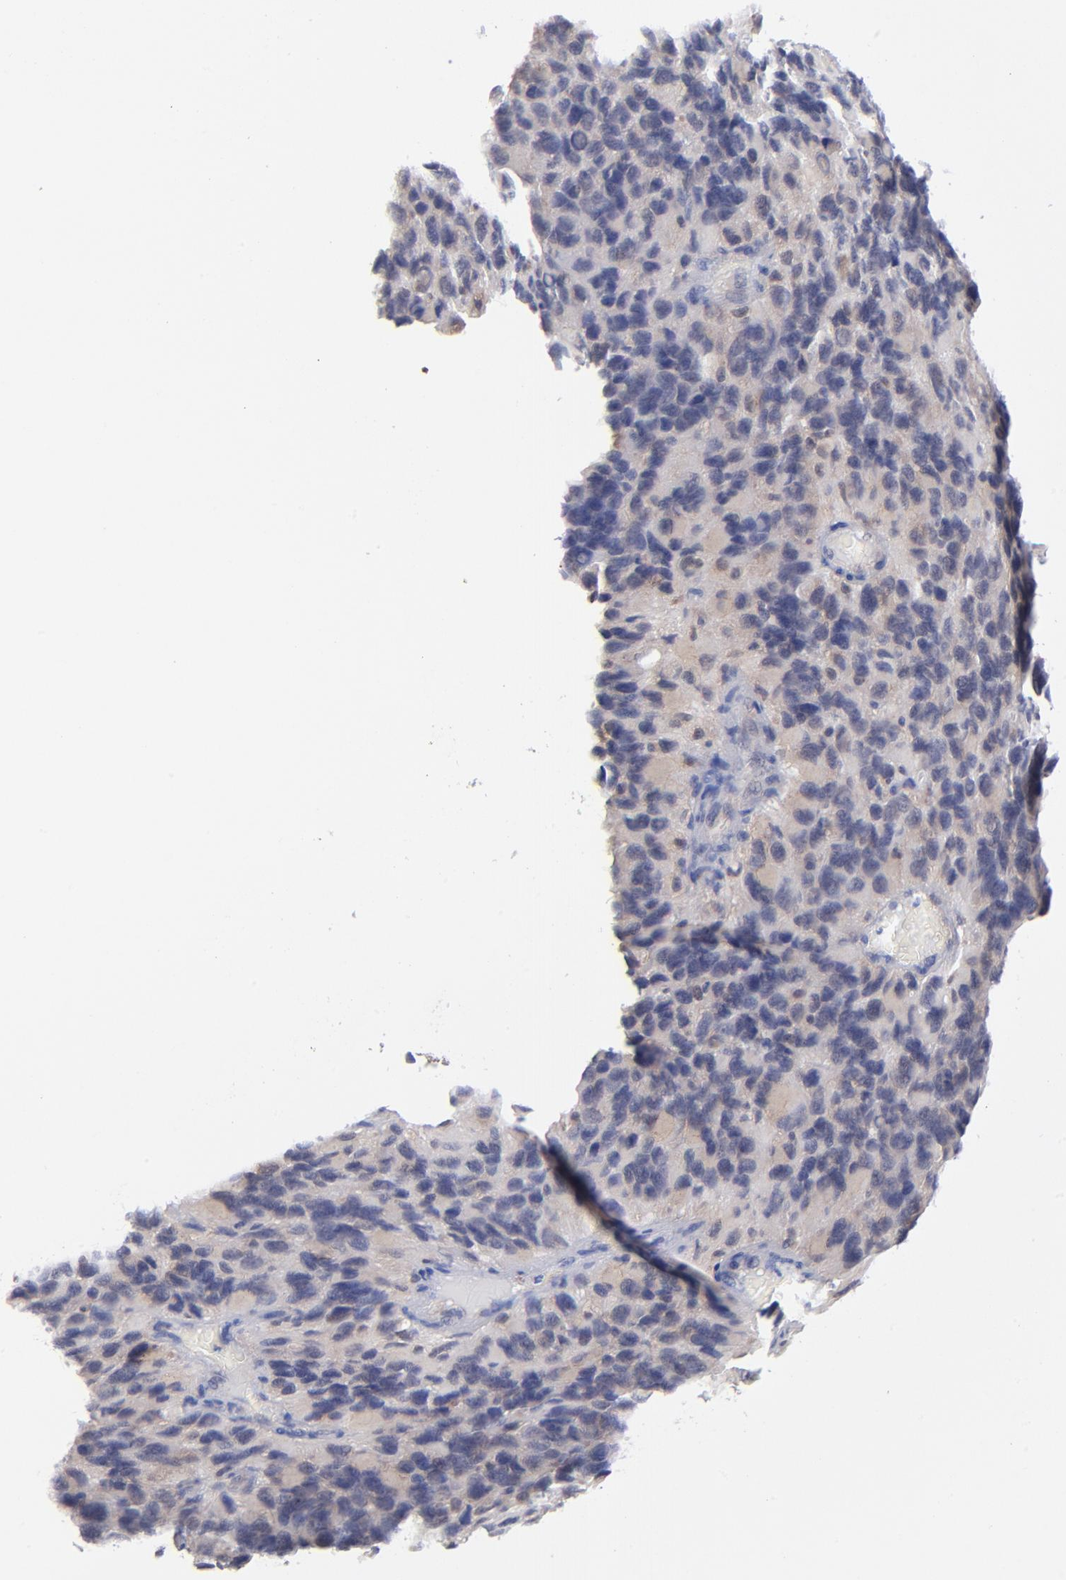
{"staining": {"intensity": "weak", "quantity": "<25%", "location": "cytoplasmic/membranous"}, "tissue": "glioma", "cell_type": "Tumor cells", "image_type": "cancer", "snomed": [{"axis": "morphology", "description": "Glioma, malignant, High grade"}, {"axis": "topography", "description": "Brain"}], "caption": "Immunohistochemistry (IHC) micrograph of neoplastic tissue: glioma stained with DAB demonstrates no significant protein staining in tumor cells.", "gene": "FBXL12", "patient": {"sex": "male", "age": 77}}